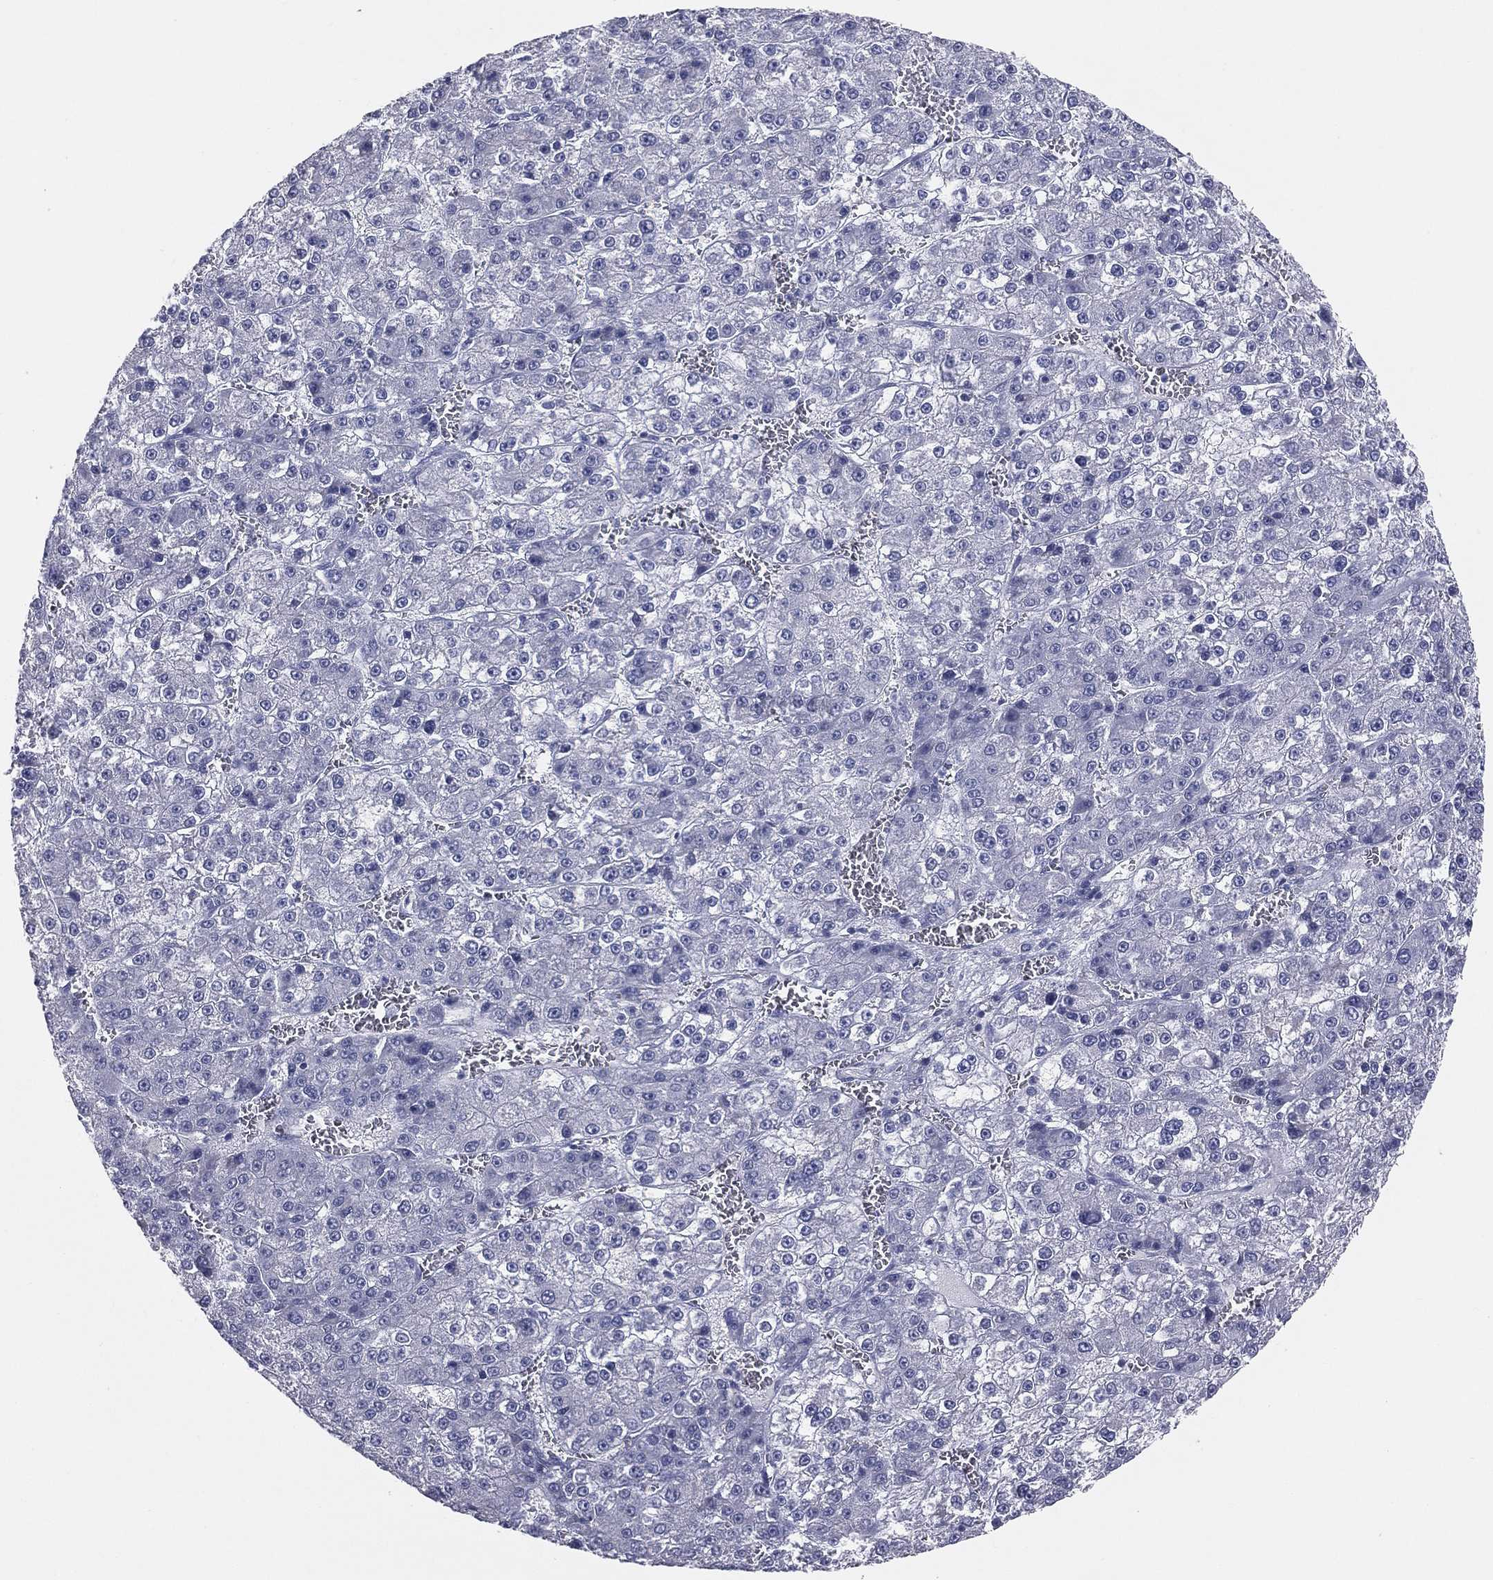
{"staining": {"intensity": "negative", "quantity": "none", "location": "none"}, "tissue": "liver cancer", "cell_type": "Tumor cells", "image_type": "cancer", "snomed": [{"axis": "morphology", "description": "Carcinoma, Hepatocellular, NOS"}, {"axis": "topography", "description": "Liver"}], "caption": "Immunohistochemistry (IHC) of human liver hepatocellular carcinoma reveals no expression in tumor cells.", "gene": "STK31", "patient": {"sex": "female", "age": 73}}